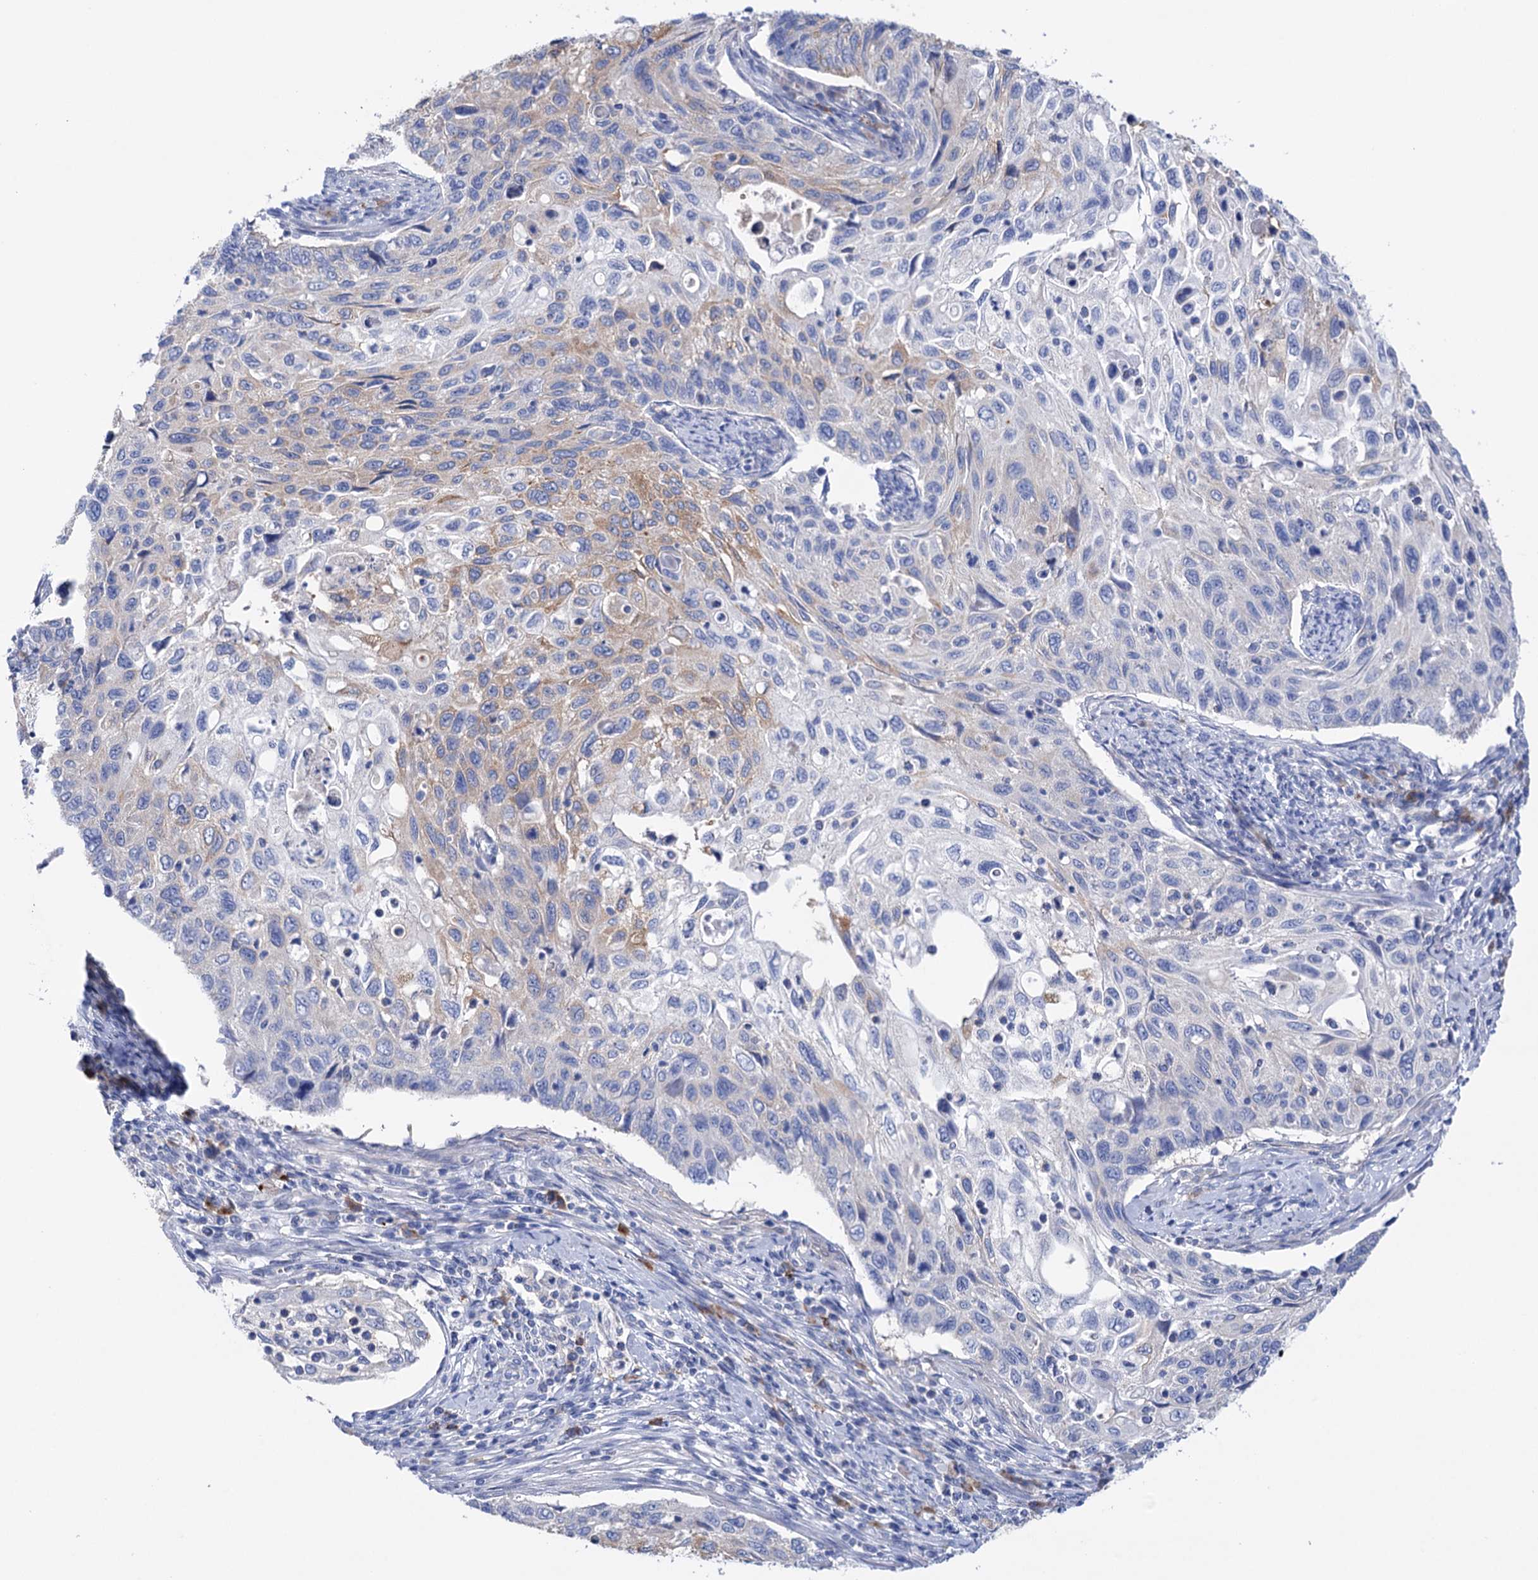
{"staining": {"intensity": "weak", "quantity": "<25%", "location": "cytoplasmic/membranous"}, "tissue": "cervical cancer", "cell_type": "Tumor cells", "image_type": "cancer", "snomed": [{"axis": "morphology", "description": "Squamous cell carcinoma, NOS"}, {"axis": "topography", "description": "Cervix"}], "caption": "Protein analysis of cervical squamous cell carcinoma displays no significant positivity in tumor cells.", "gene": "BBS4", "patient": {"sex": "female", "age": 70}}